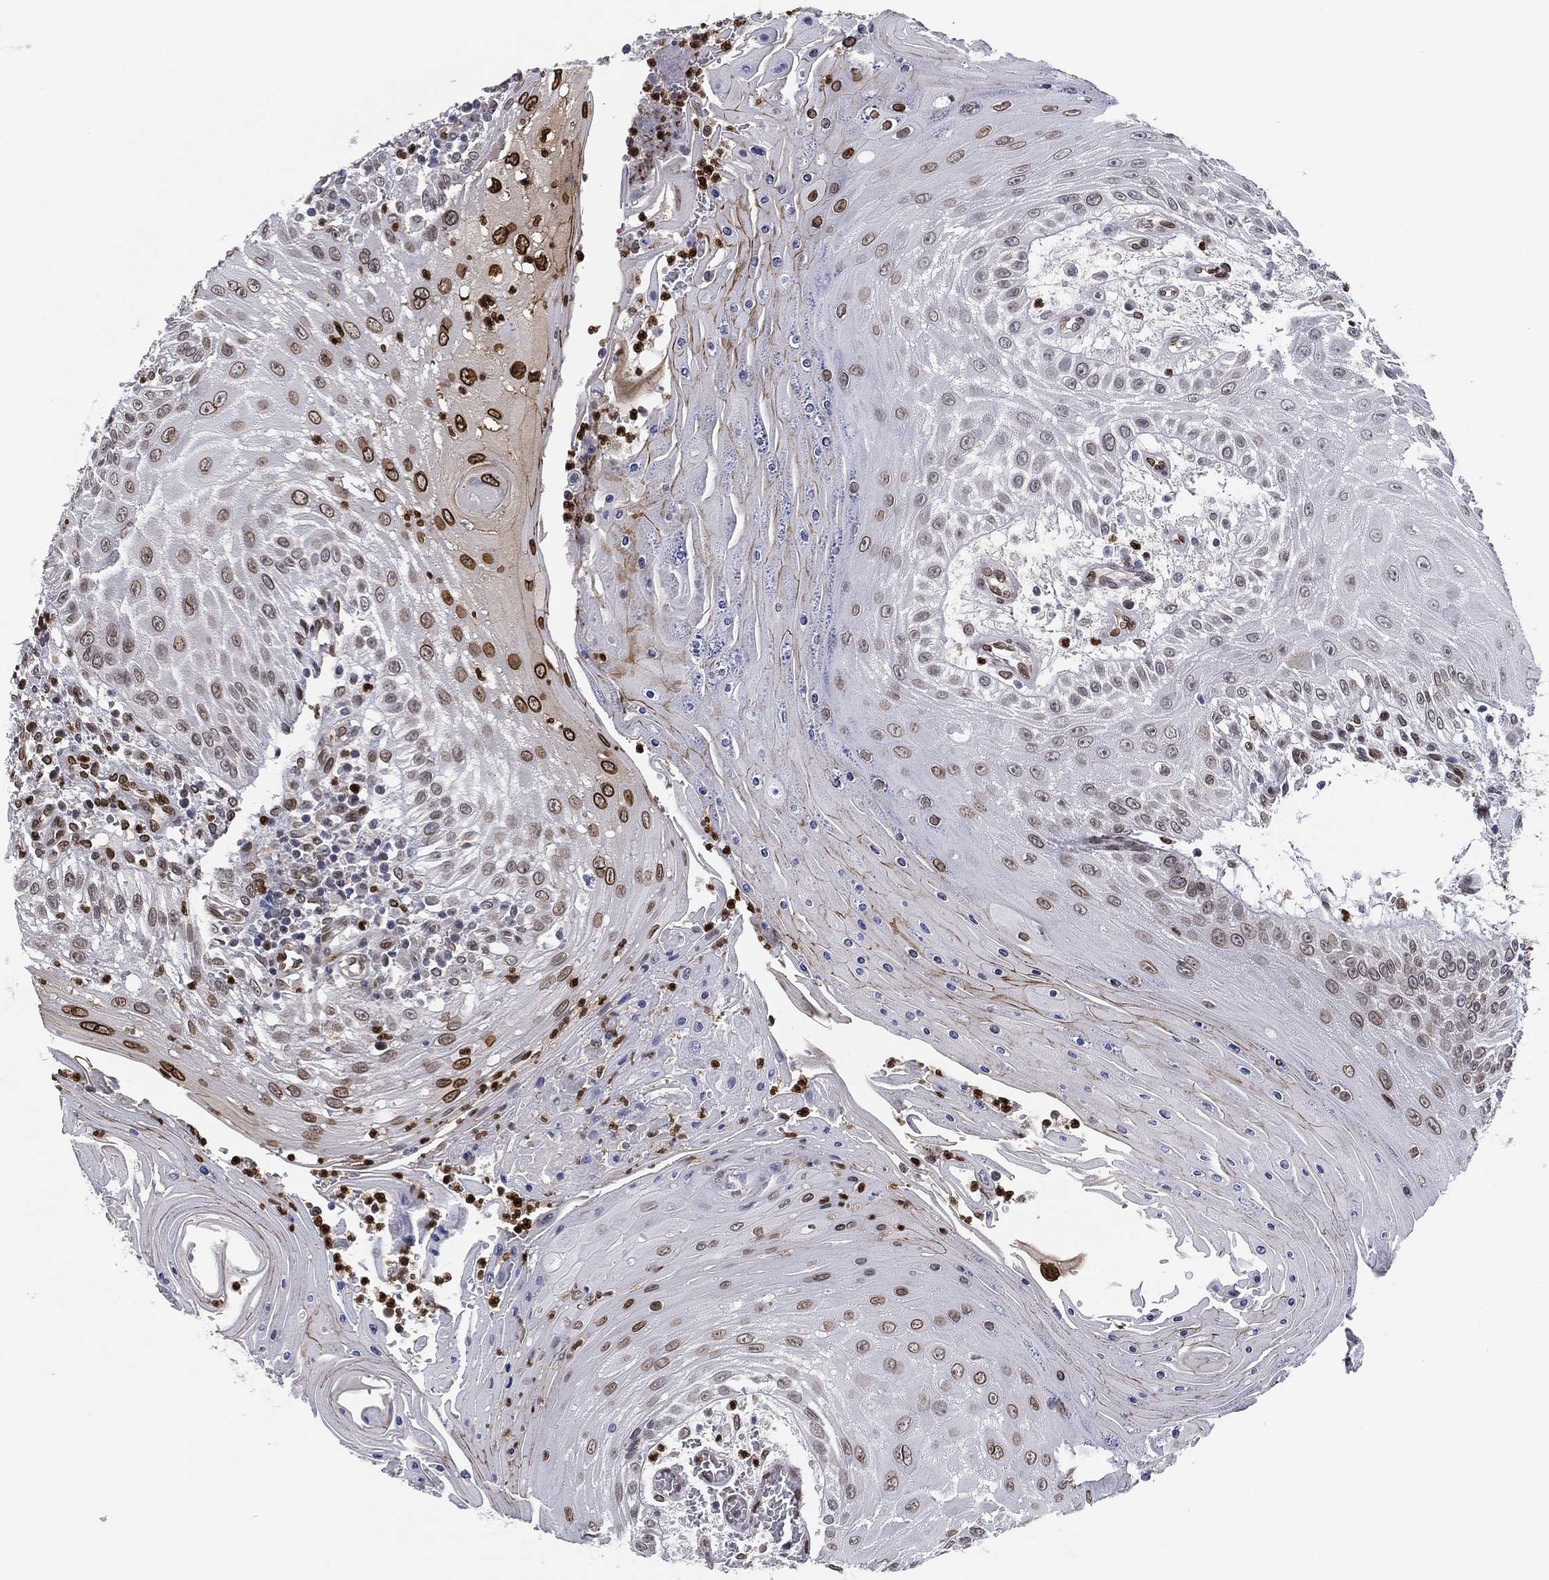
{"staining": {"intensity": "strong", "quantity": "<25%", "location": "nuclear"}, "tissue": "head and neck cancer", "cell_type": "Tumor cells", "image_type": "cancer", "snomed": [{"axis": "morphology", "description": "Squamous cell carcinoma, NOS"}, {"axis": "topography", "description": "Oral tissue"}, {"axis": "topography", "description": "Head-Neck"}], "caption": "High-magnification brightfield microscopy of squamous cell carcinoma (head and neck) stained with DAB (brown) and counterstained with hematoxylin (blue). tumor cells exhibit strong nuclear staining is appreciated in approximately<25% of cells. The protein is stained brown, and the nuclei are stained in blue (DAB (3,3'-diaminobenzidine) IHC with brightfield microscopy, high magnification).", "gene": "LMNB1", "patient": {"sex": "male", "age": 58}}